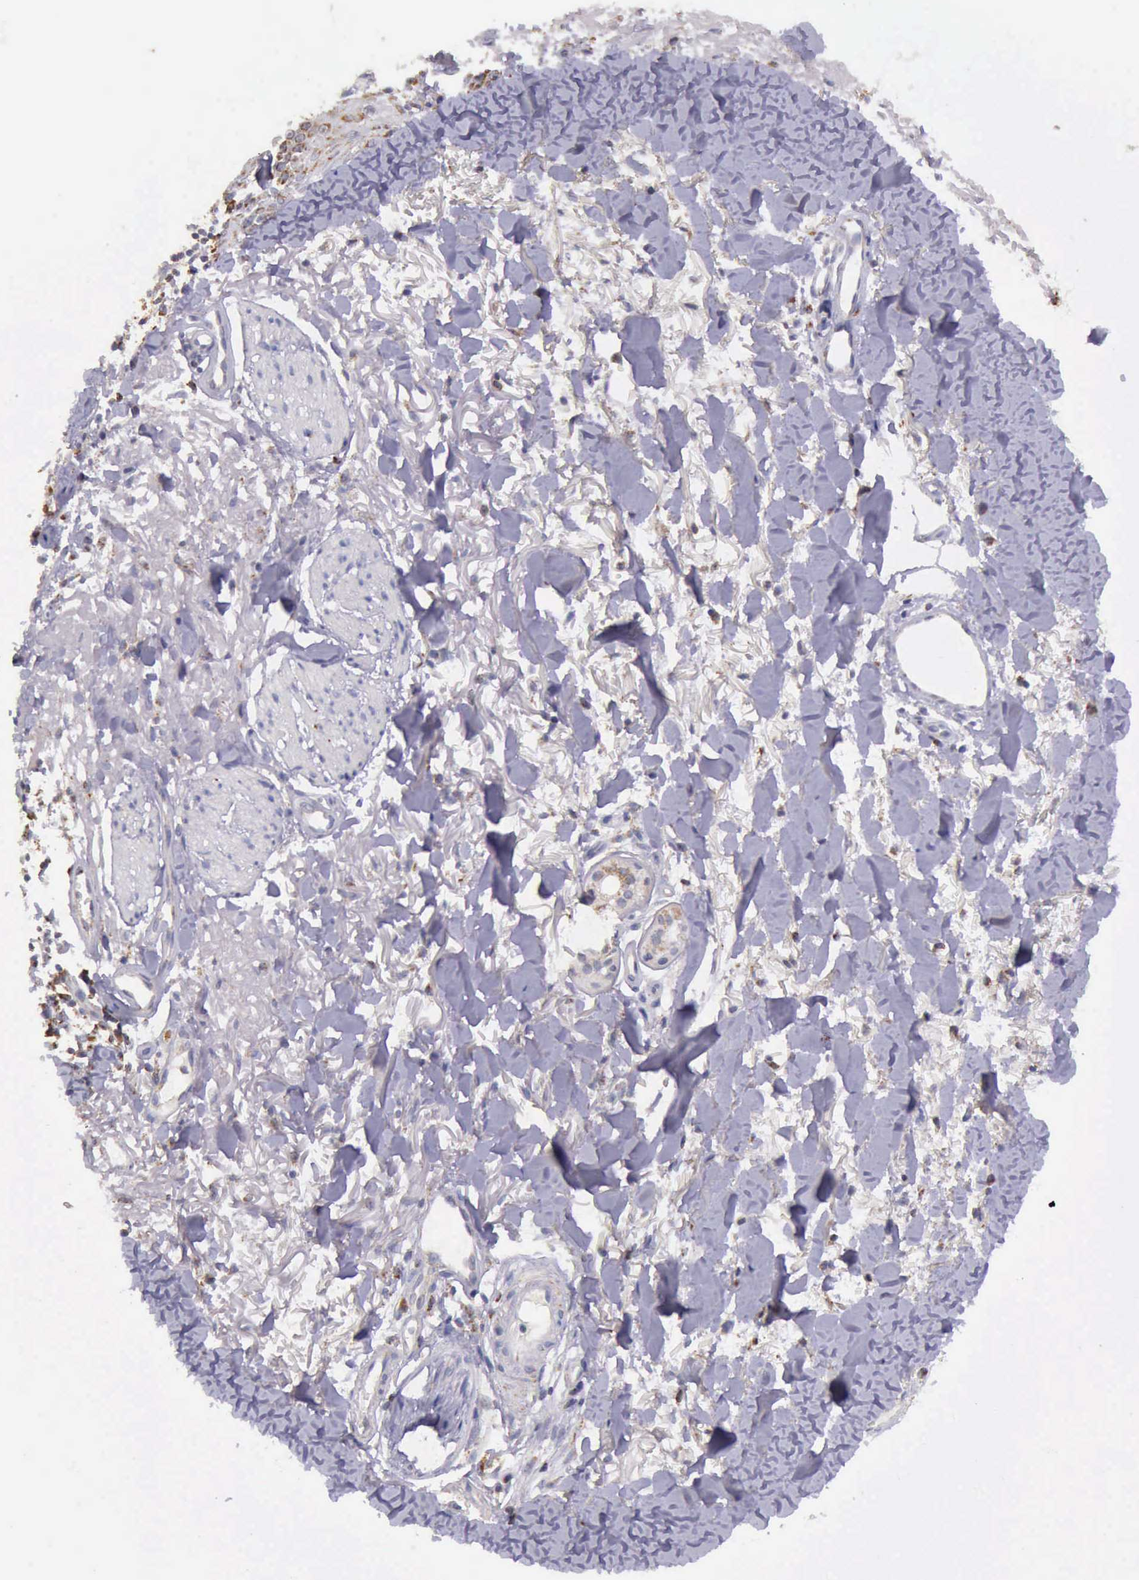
{"staining": {"intensity": "weak", "quantity": "25%-75%", "location": "cytoplasmic/membranous"}, "tissue": "skin cancer", "cell_type": "Tumor cells", "image_type": "cancer", "snomed": [{"axis": "morphology", "description": "Basal cell carcinoma"}, {"axis": "topography", "description": "Skin"}], "caption": "Tumor cells reveal weak cytoplasmic/membranous expression in about 25%-75% of cells in skin cancer. Ihc stains the protein of interest in brown and the nuclei are stained blue.", "gene": "TXN2", "patient": {"sex": "female", "age": 81}}